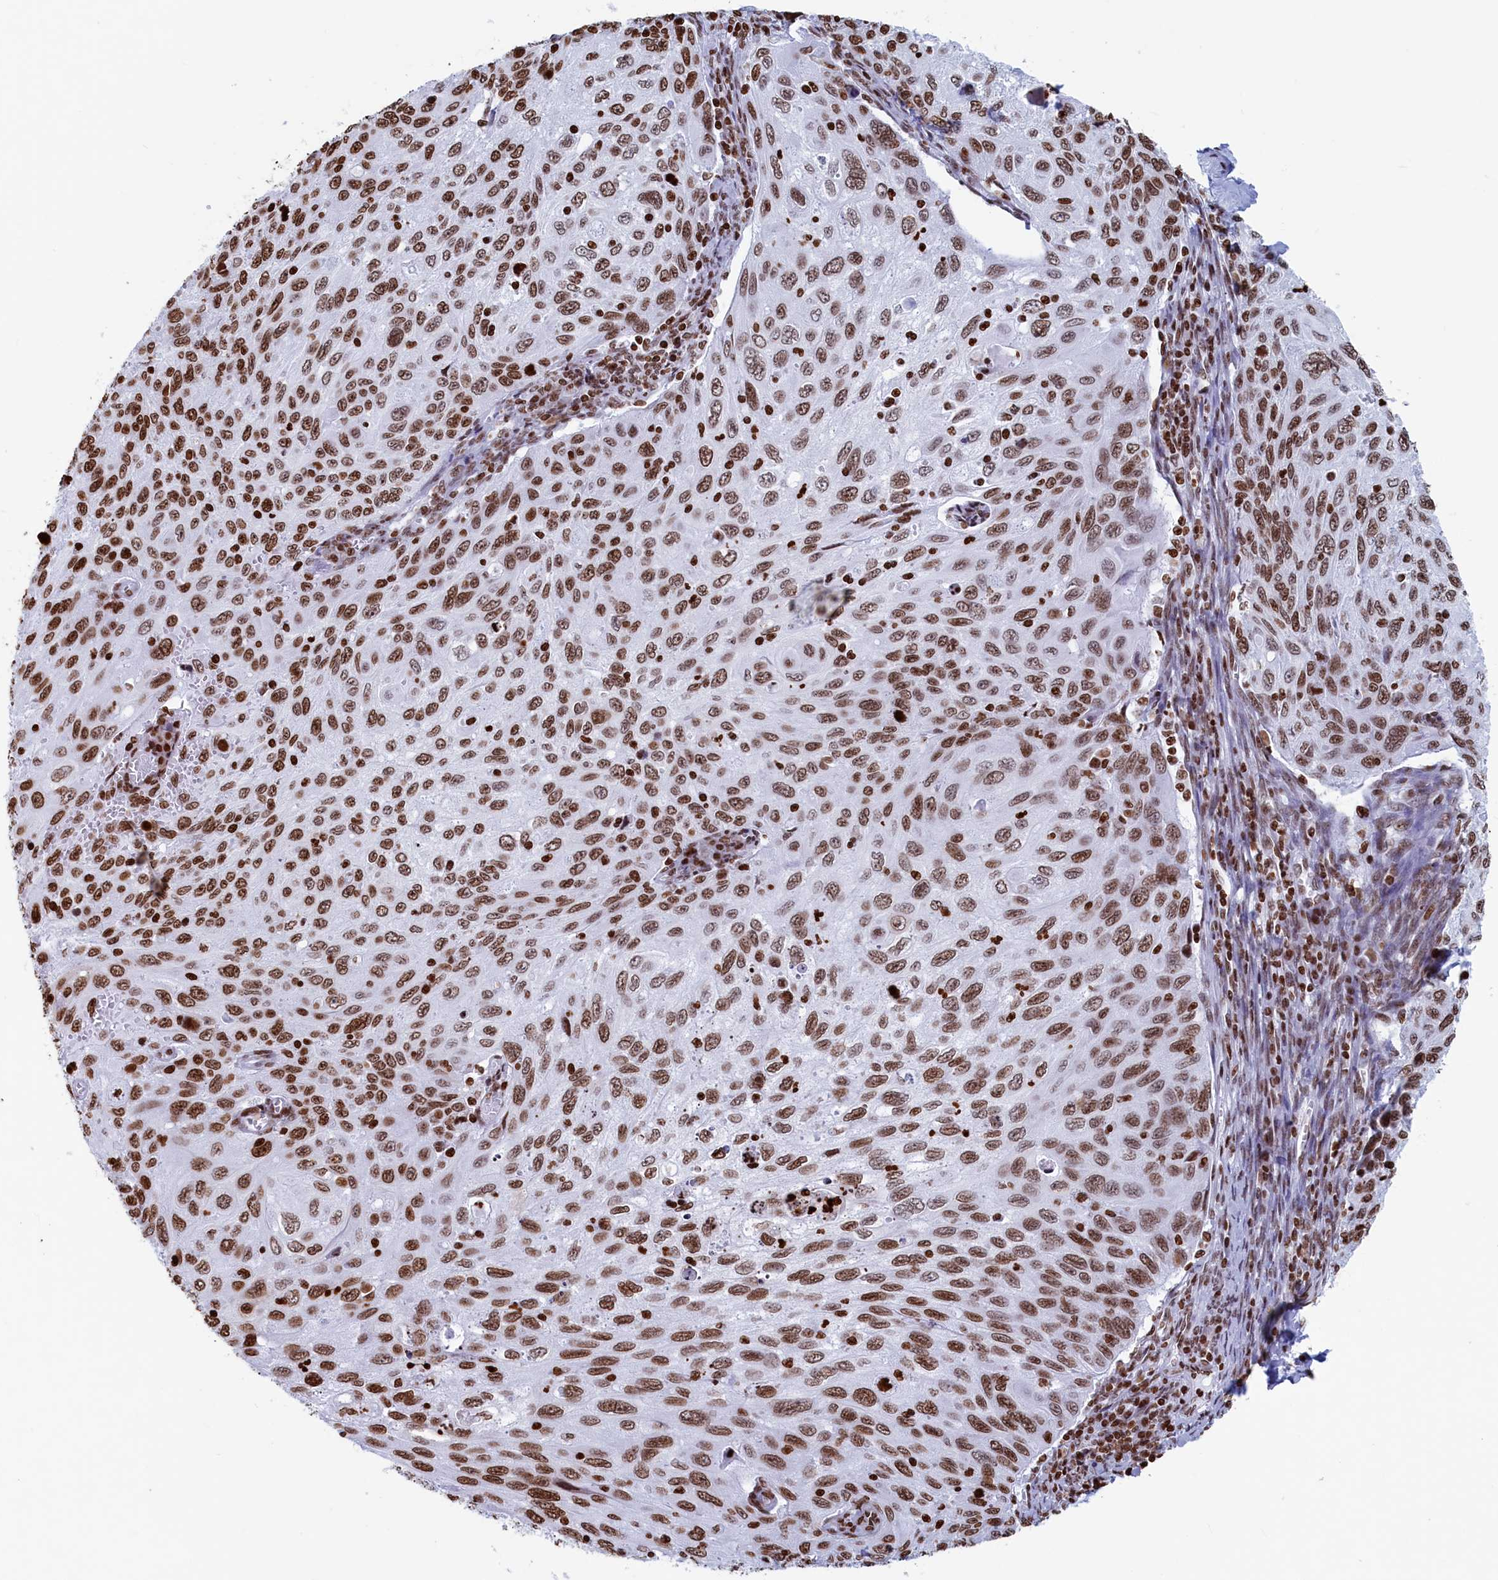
{"staining": {"intensity": "strong", "quantity": ">75%", "location": "nuclear"}, "tissue": "cervical cancer", "cell_type": "Tumor cells", "image_type": "cancer", "snomed": [{"axis": "morphology", "description": "Squamous cell carcinoma, NOS"}, {"axis": "topography", "description": "Cervix"}], "caption": "The immunohistochemical stain highlights strong nuclear staining in tumor cells of cervical cancer (squamous cell carcinoma) tissue. (Brightfield microscopy of DAB IHC at high magnification).", "gene": "APOBEC3A", "patient": {"sex": "female", "age": 70}}